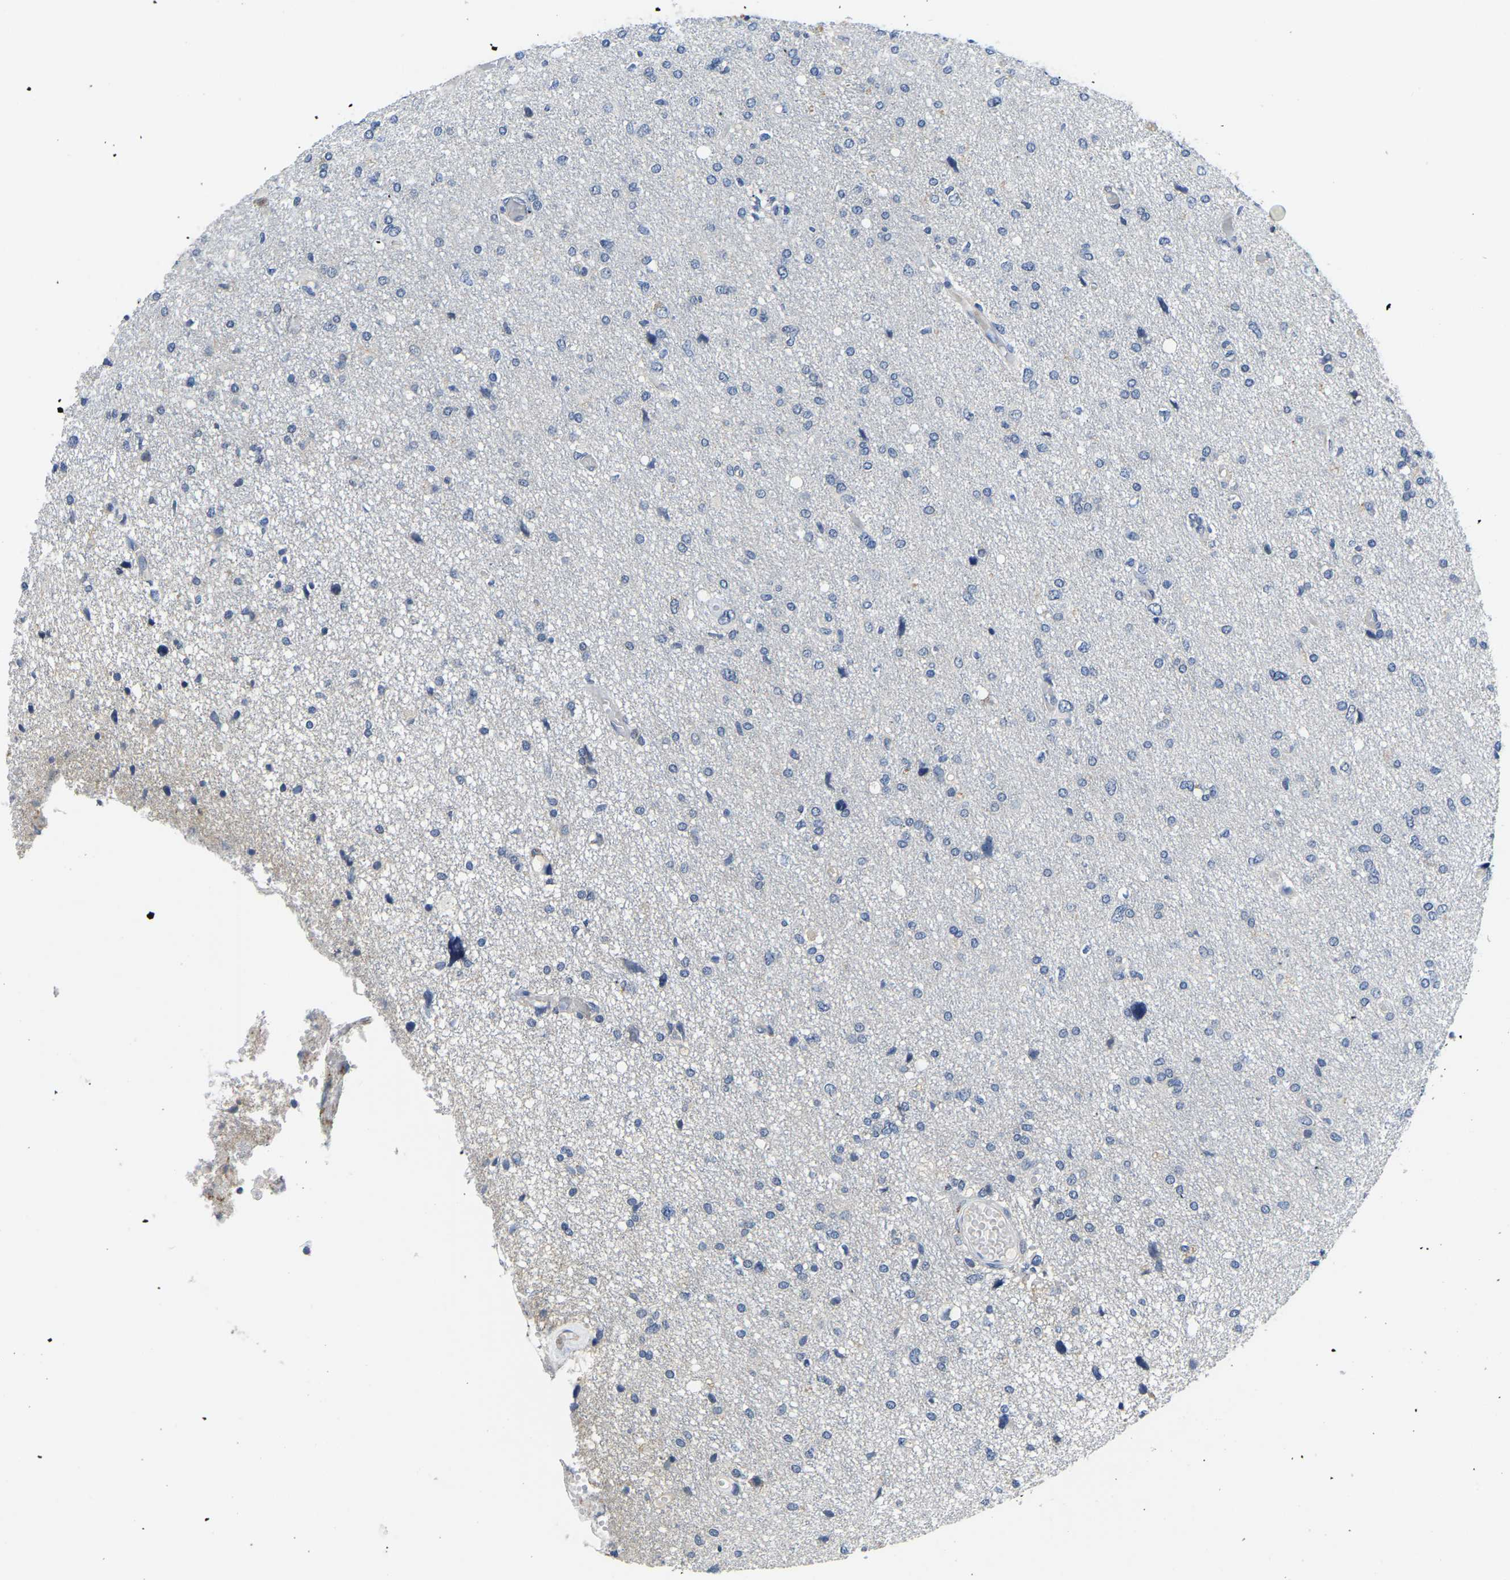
{"staining": {"intensity": "negative", "quantity": "none", "location": "none"}, "tissue": "glioma", "cell_type": "Tumor cells", "image_type": "cancer", "snomed": [{"axis": "morphology", "description": "Glioma, malignant, High grade"}, {"axis": "topography", "description": "Brain"}], "caption": "DAB immunohistochemical staining of human malignant glioma (high-grade) shows no significant expression in tumor cells.", "gene": "ITGA2", "patient": {"sex": "female", "age": 59}}